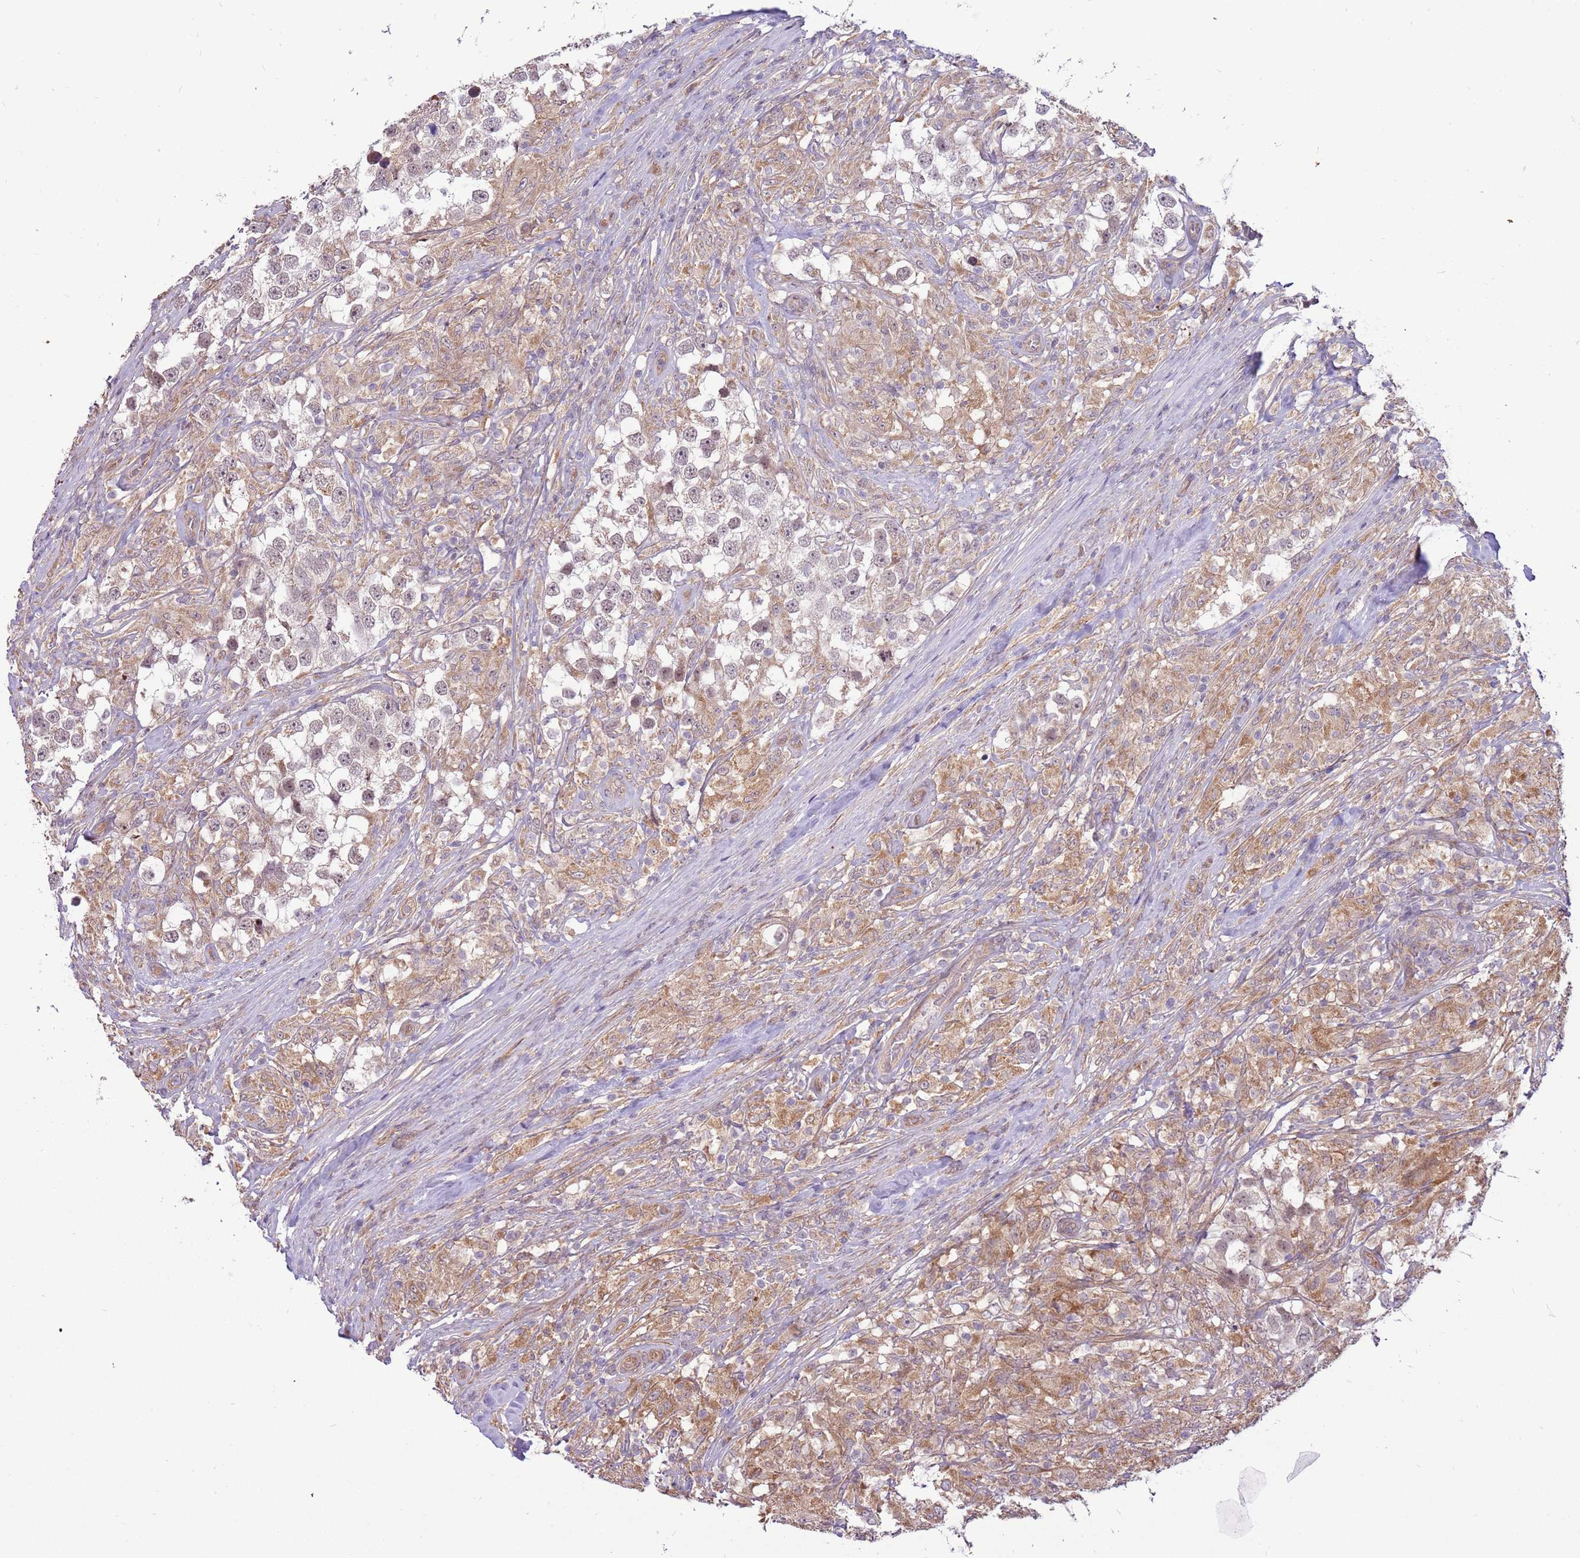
{"staining": {"intensity": "weak", "quantity": "<25%", "location": "nuclear"}, "tissue": "testis cancer", "cell_type": "Tumor cells", "image_type": "cancer", "snomed": [{"axis": "morphology", "description": "Seminoma, NOS"}, {"axis": "topography", "description": "Testis"}], "caption": "The immunohistochemistry micrograph has no significant expression in tumor cells of testis seminoma tissue.", "gene": "SCARA3", "patient": {"sex": "male", "age": 46}}